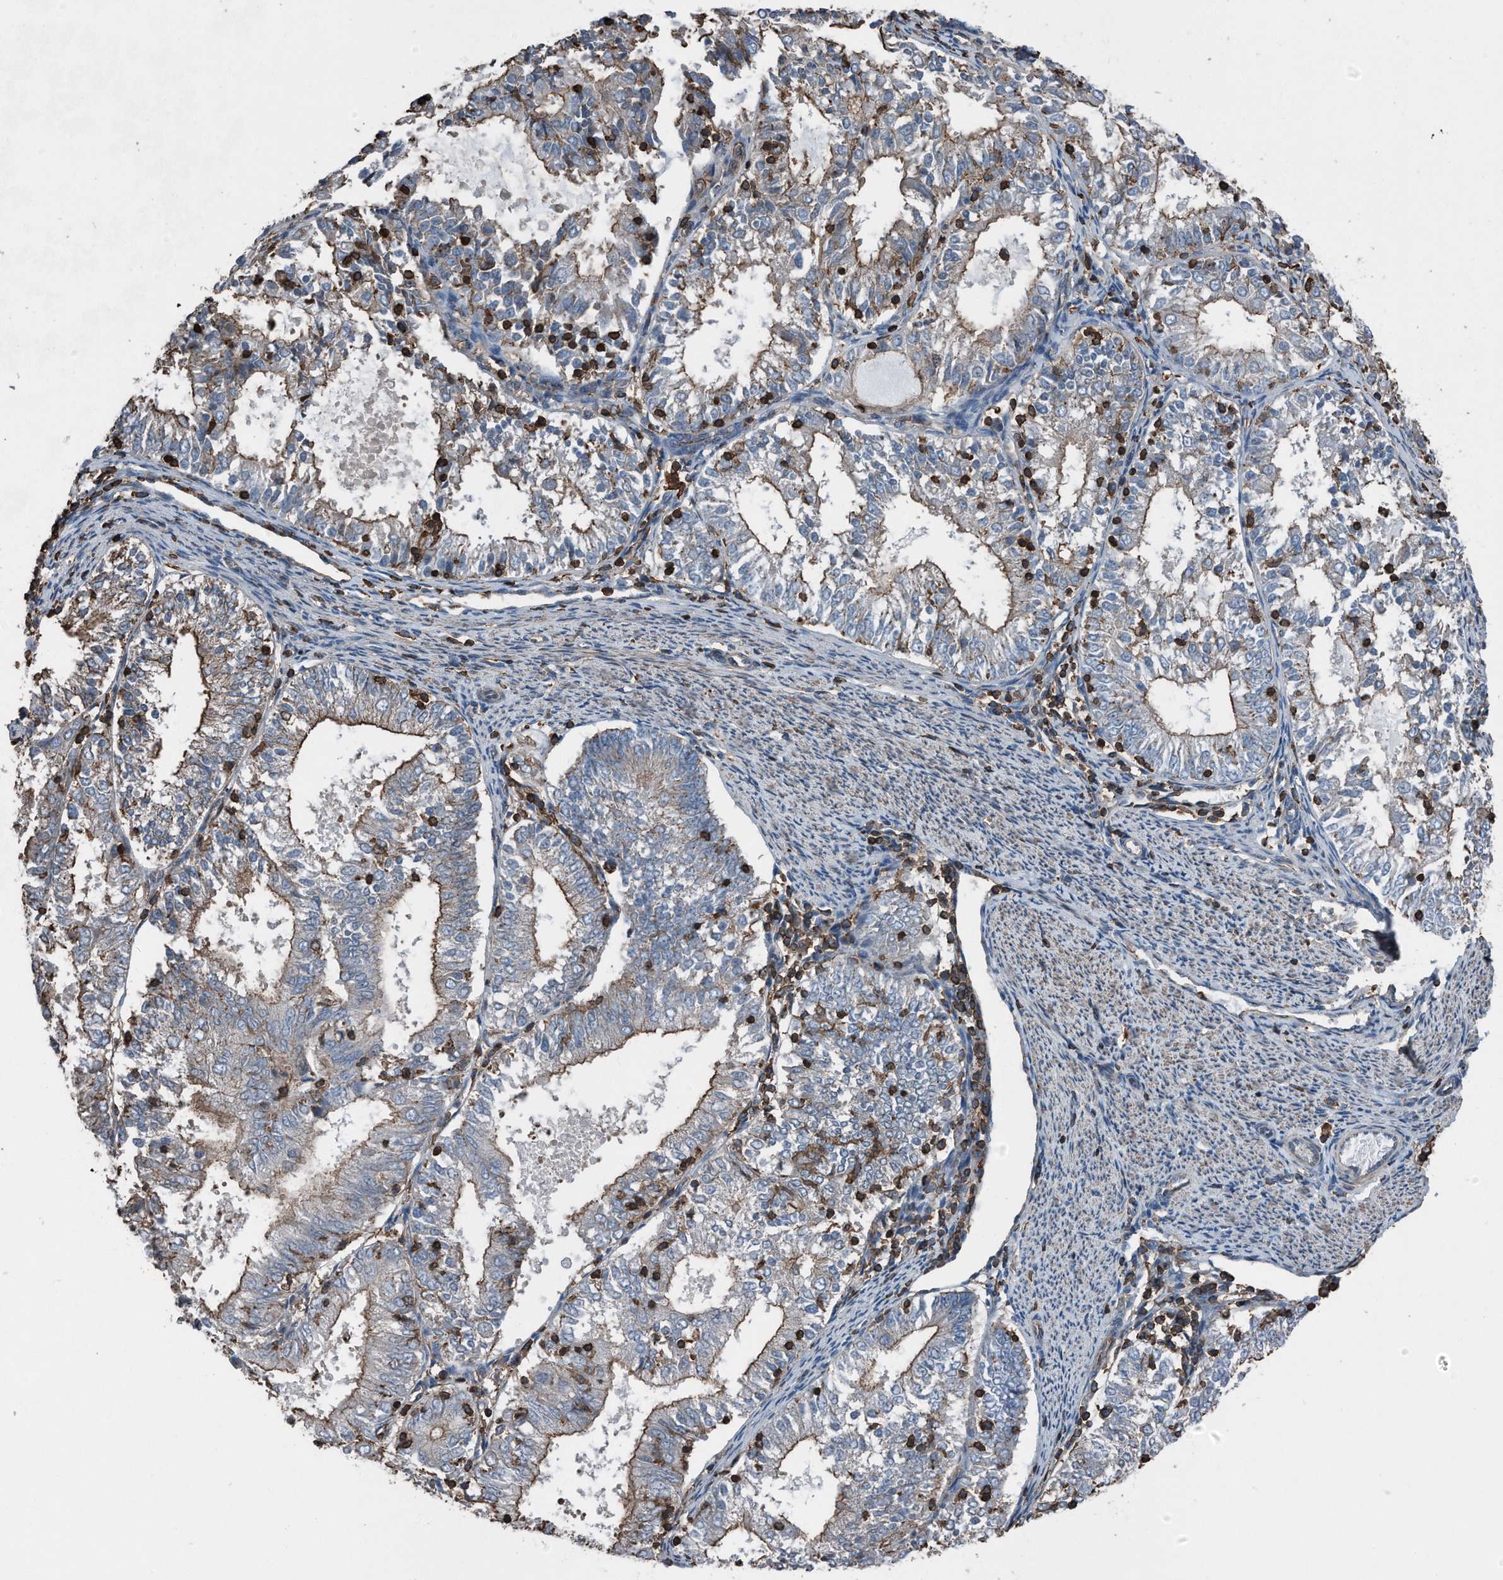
{"staining": {"intensity": "moderate", "quantity": ">75%", "location": "cytoplasmic/membranous"}, "tissue": "endometrial cancer", "cell_type": "Tumor cells", "image_type": "cancer", "snomed": [{"axis": "morphology", "description": "Adenocarcinoma, NOS"}, {"axis": "topography", "description": "Endometrium"}], "caption": "High-magnification brightfield microscopy of endometrial cancer stained with DAB (brown) and counterstained with hematoxylin (blue). tumor cells exhibit moderate cytoplasmic/membranous positivity is seen in approximately>75% of cells.", "gene": "RSPO3", "patient": {"sex": "female", "age": 57}}